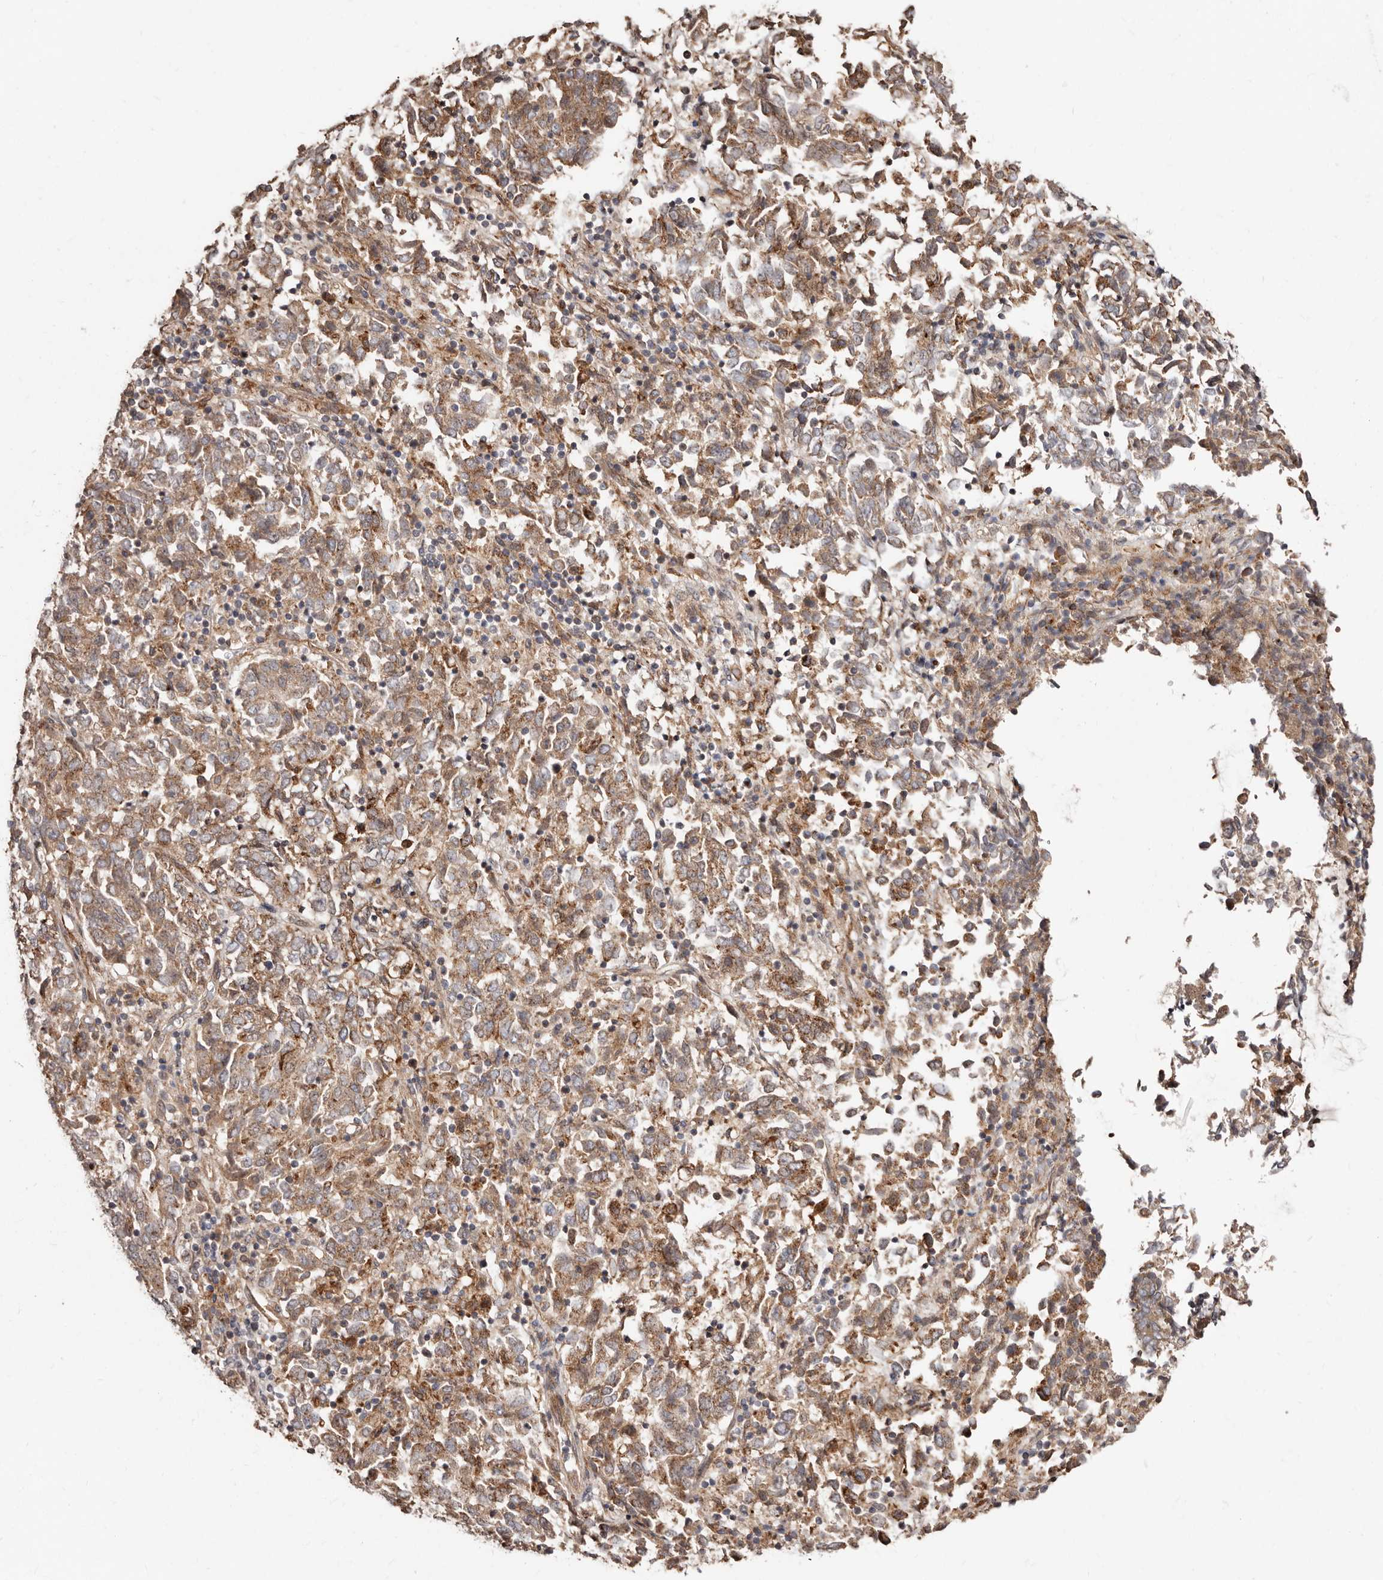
{"staining": {"intensity": "moderate", "quantity": ">75%", "location": "cytoplasmic/membranous"}, "tissue": "endometrial cancer", "cell_type": "Tumor cells", "image_type": "cancer", "snomed": [{"axis": "morphology", "description": "Adenocarcinoma, NOS"}, {"axis": "topography", "description": "Endometrium"}], "caption": "Protein expression analysis of endometrial cancer (adenocarcinoma) displays moderate cytoplasmic/membranous positivity in about >75% of tumor cells.", "gene": "APOL6", "patient": {"sex": "female", "age": 80}}